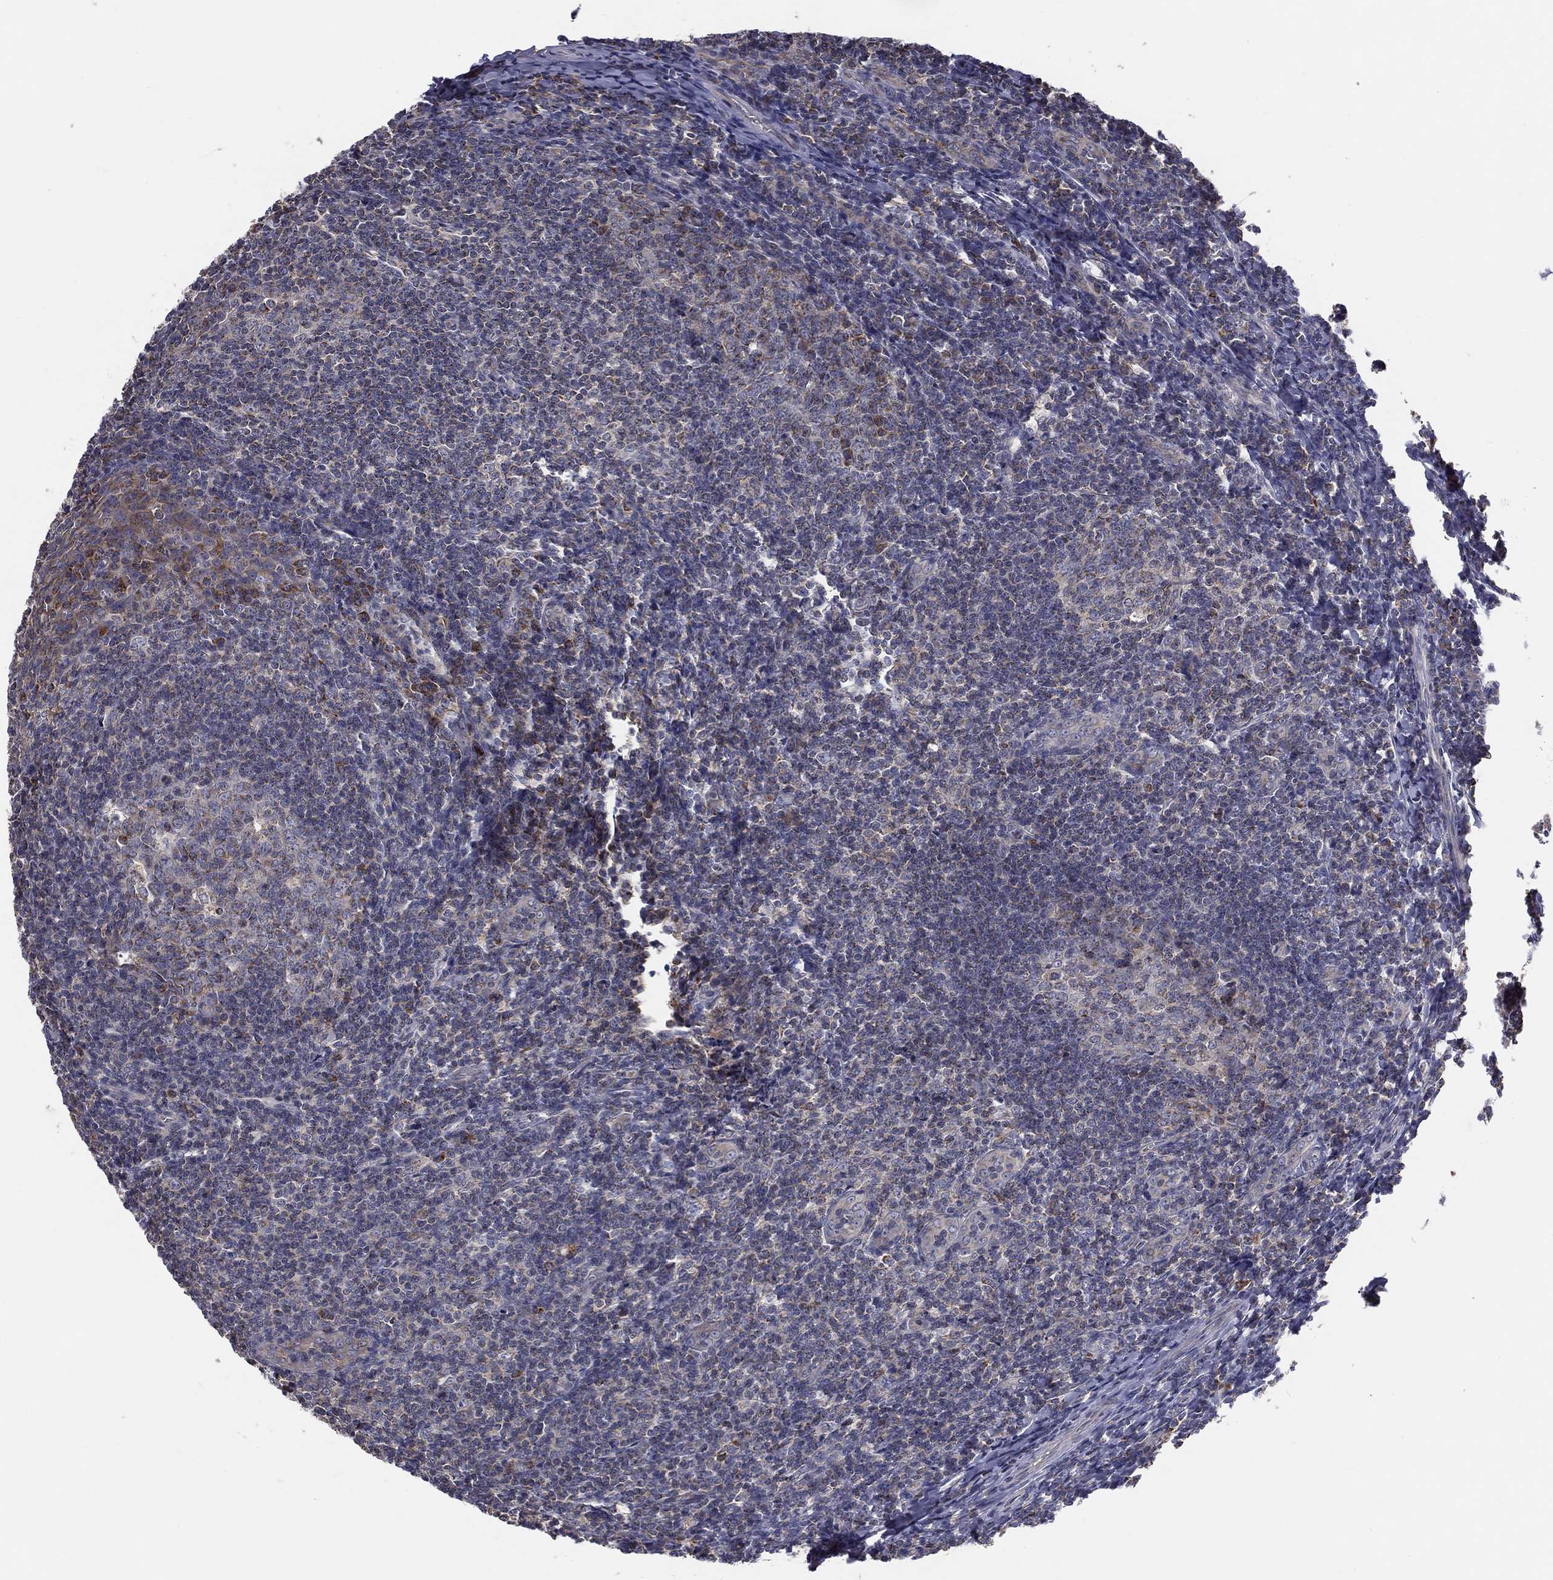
{"staining": {"intensity": "moderate", "quantity": "<25%", "location": "cytoplasmic/membranous"}, "tissue": "tonsil", "cell_type": "Germinal center cells", "image_type": "normal", "snomed": [{"axis": "morphology", "description": "Normal tissue, NOS"}, {"axis": "topography", "description": "Tonsil"}], "caption": "Moderate cytoplasmic/membranous protein staining is identified in approximately <25% of germinal center cells in tonsil.", "gene": "GPD1", "patient": {"sex": "male", "age": 20}}